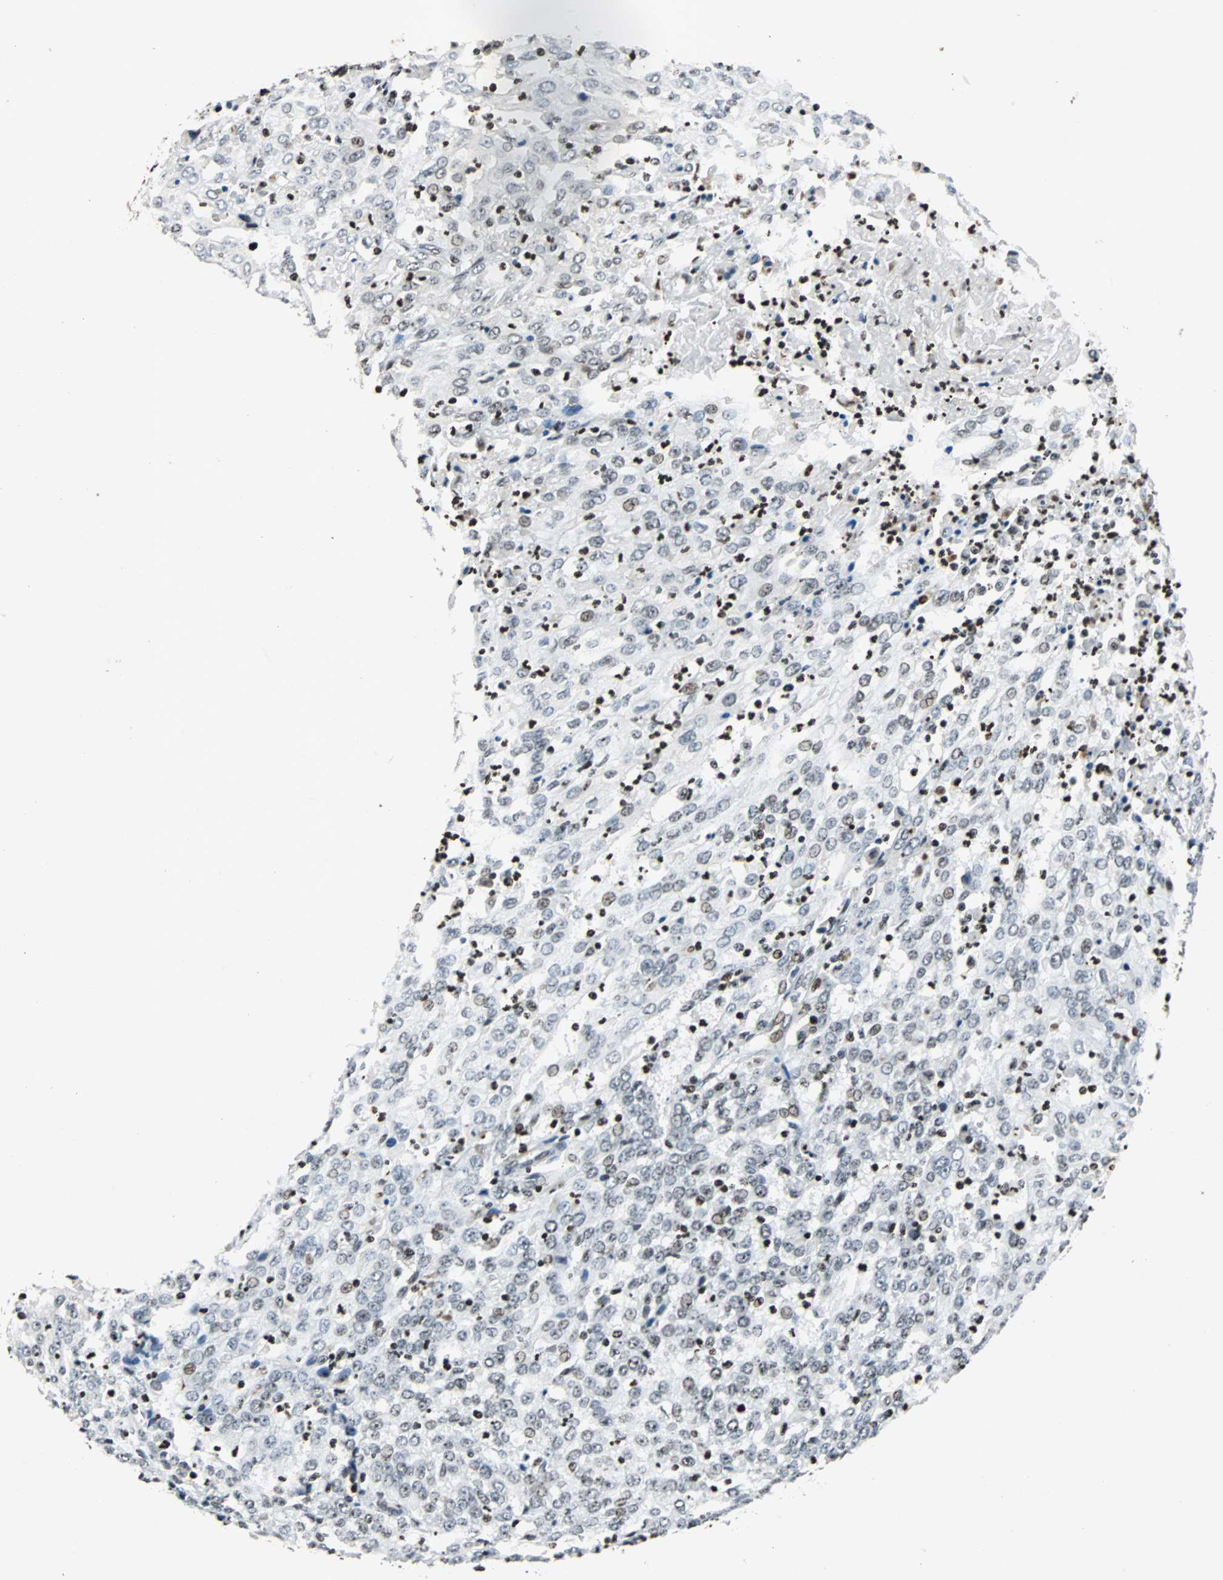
{"staining": {"intensity": "moderate", "quantity": "<25%", "location": "nuclear"}, "tissue": "cervical cancer", "cell_type": "Tumor cells", "image_type": "cancer", "snomed": [{"axis": "morphology", "description": "Squamous cell carcinoma, NOS"}, {"axis": "topography", "description": "Cervix"}], "caption": "Human cervical cancer (squamous cell carcinoma) stained with a brown dye shows moderate nuclear positive positivity in about <25% of tumor cells.", "gene": "PAXIP1", "patient": {"sex": "female", "age": 39}}